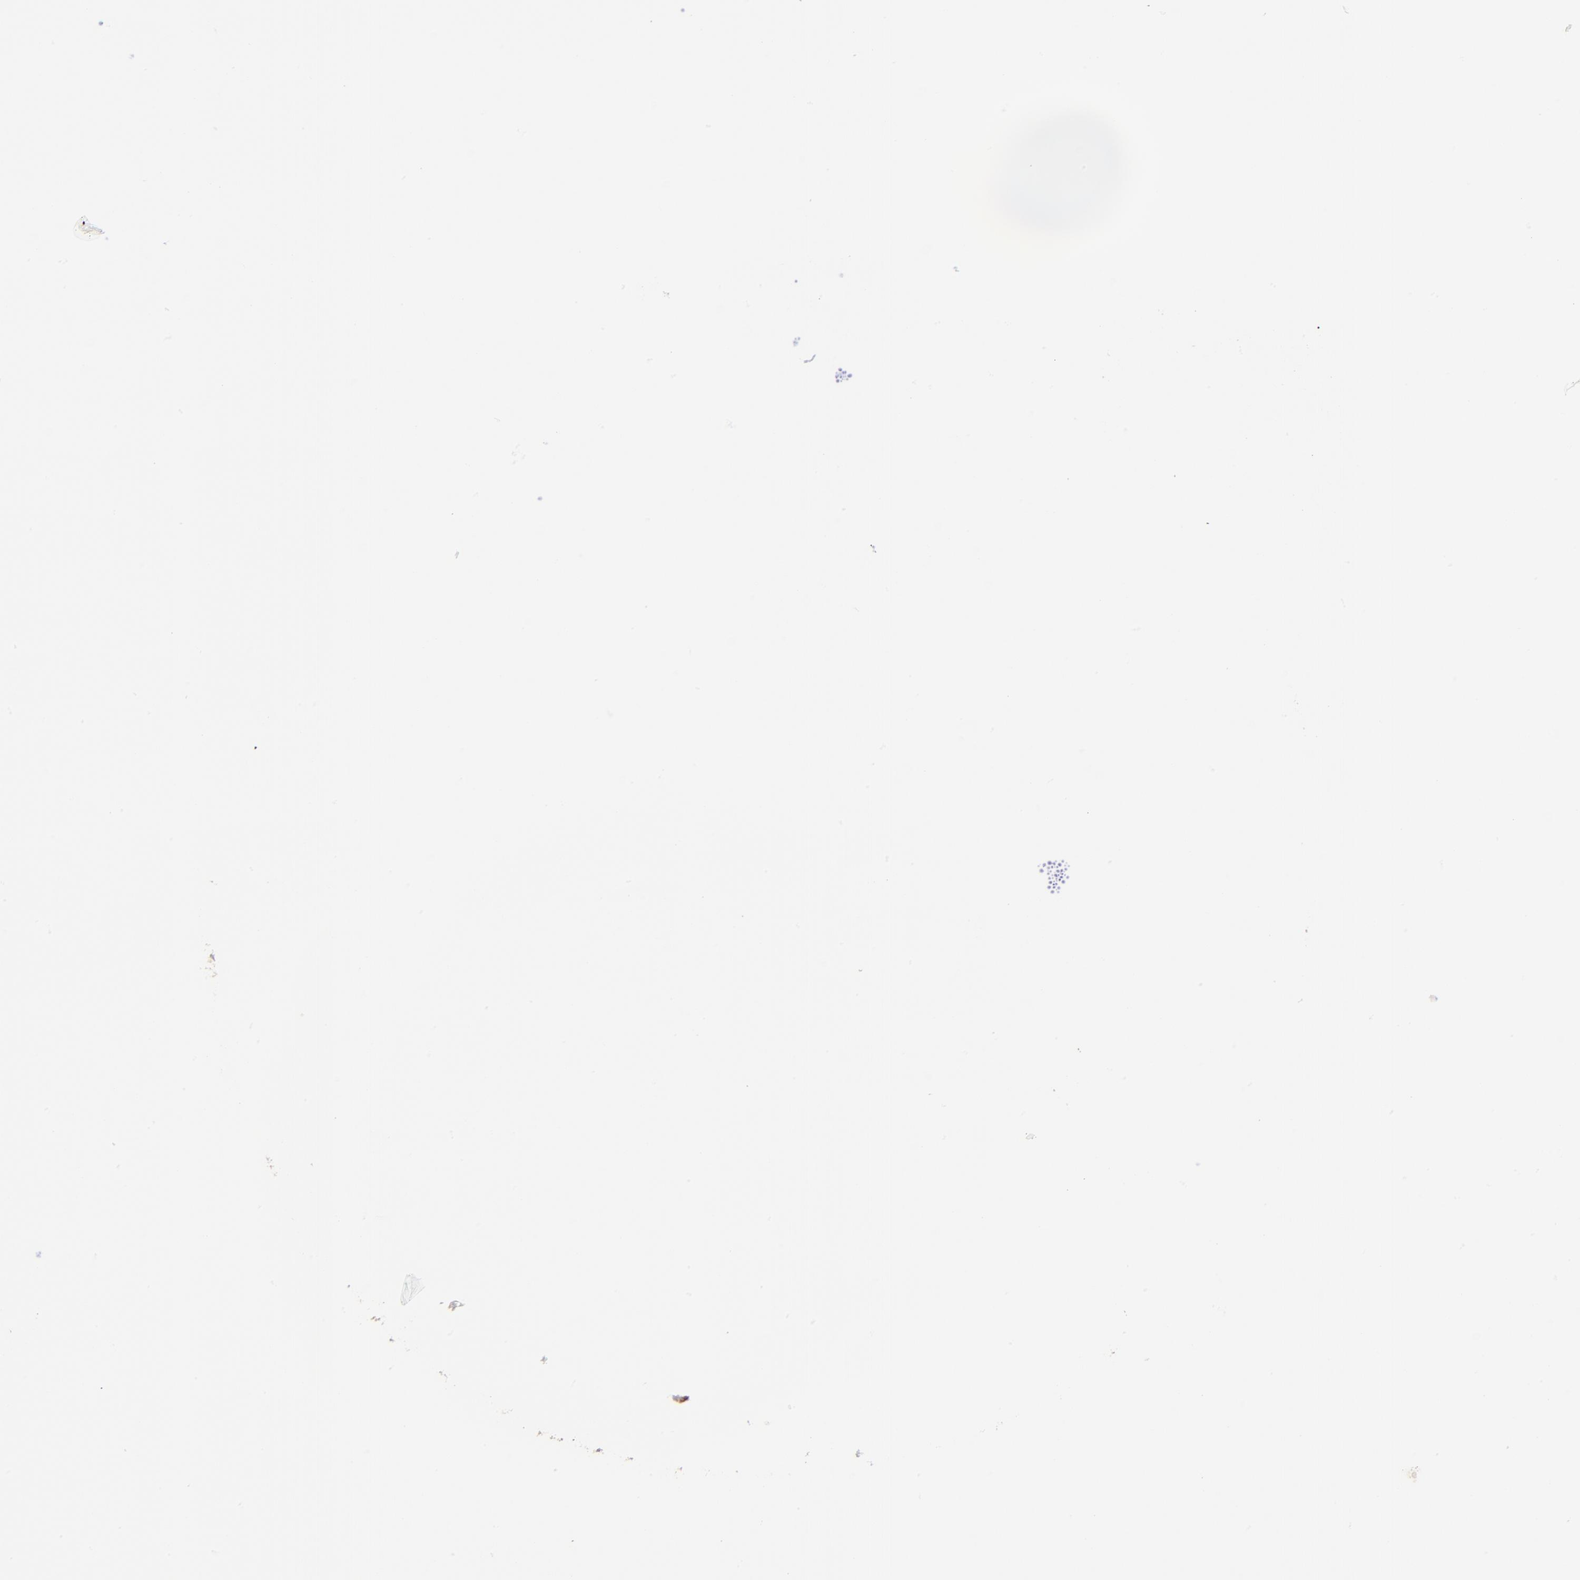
{"staining": {"intensity": "weak", "quantity": "<25%", "location": "cytoplasmic/membranous"}, "tissue": "appendix", "cell_type": "Glandular cells", "image_type": "normal", "snomed": [{"axis": "morphology", "description": "Normal tissue, NOS"}, {"axis": "topography", "description": "Appendix"}], "caption": "This is a histopathology image of IHC staining of benign appendix, which shows no expression in glandular cells. (DAB IHC with hematoxylin counter stain).", "gene": "PTK7", "patient": {"sex": "female", "age": 10}}